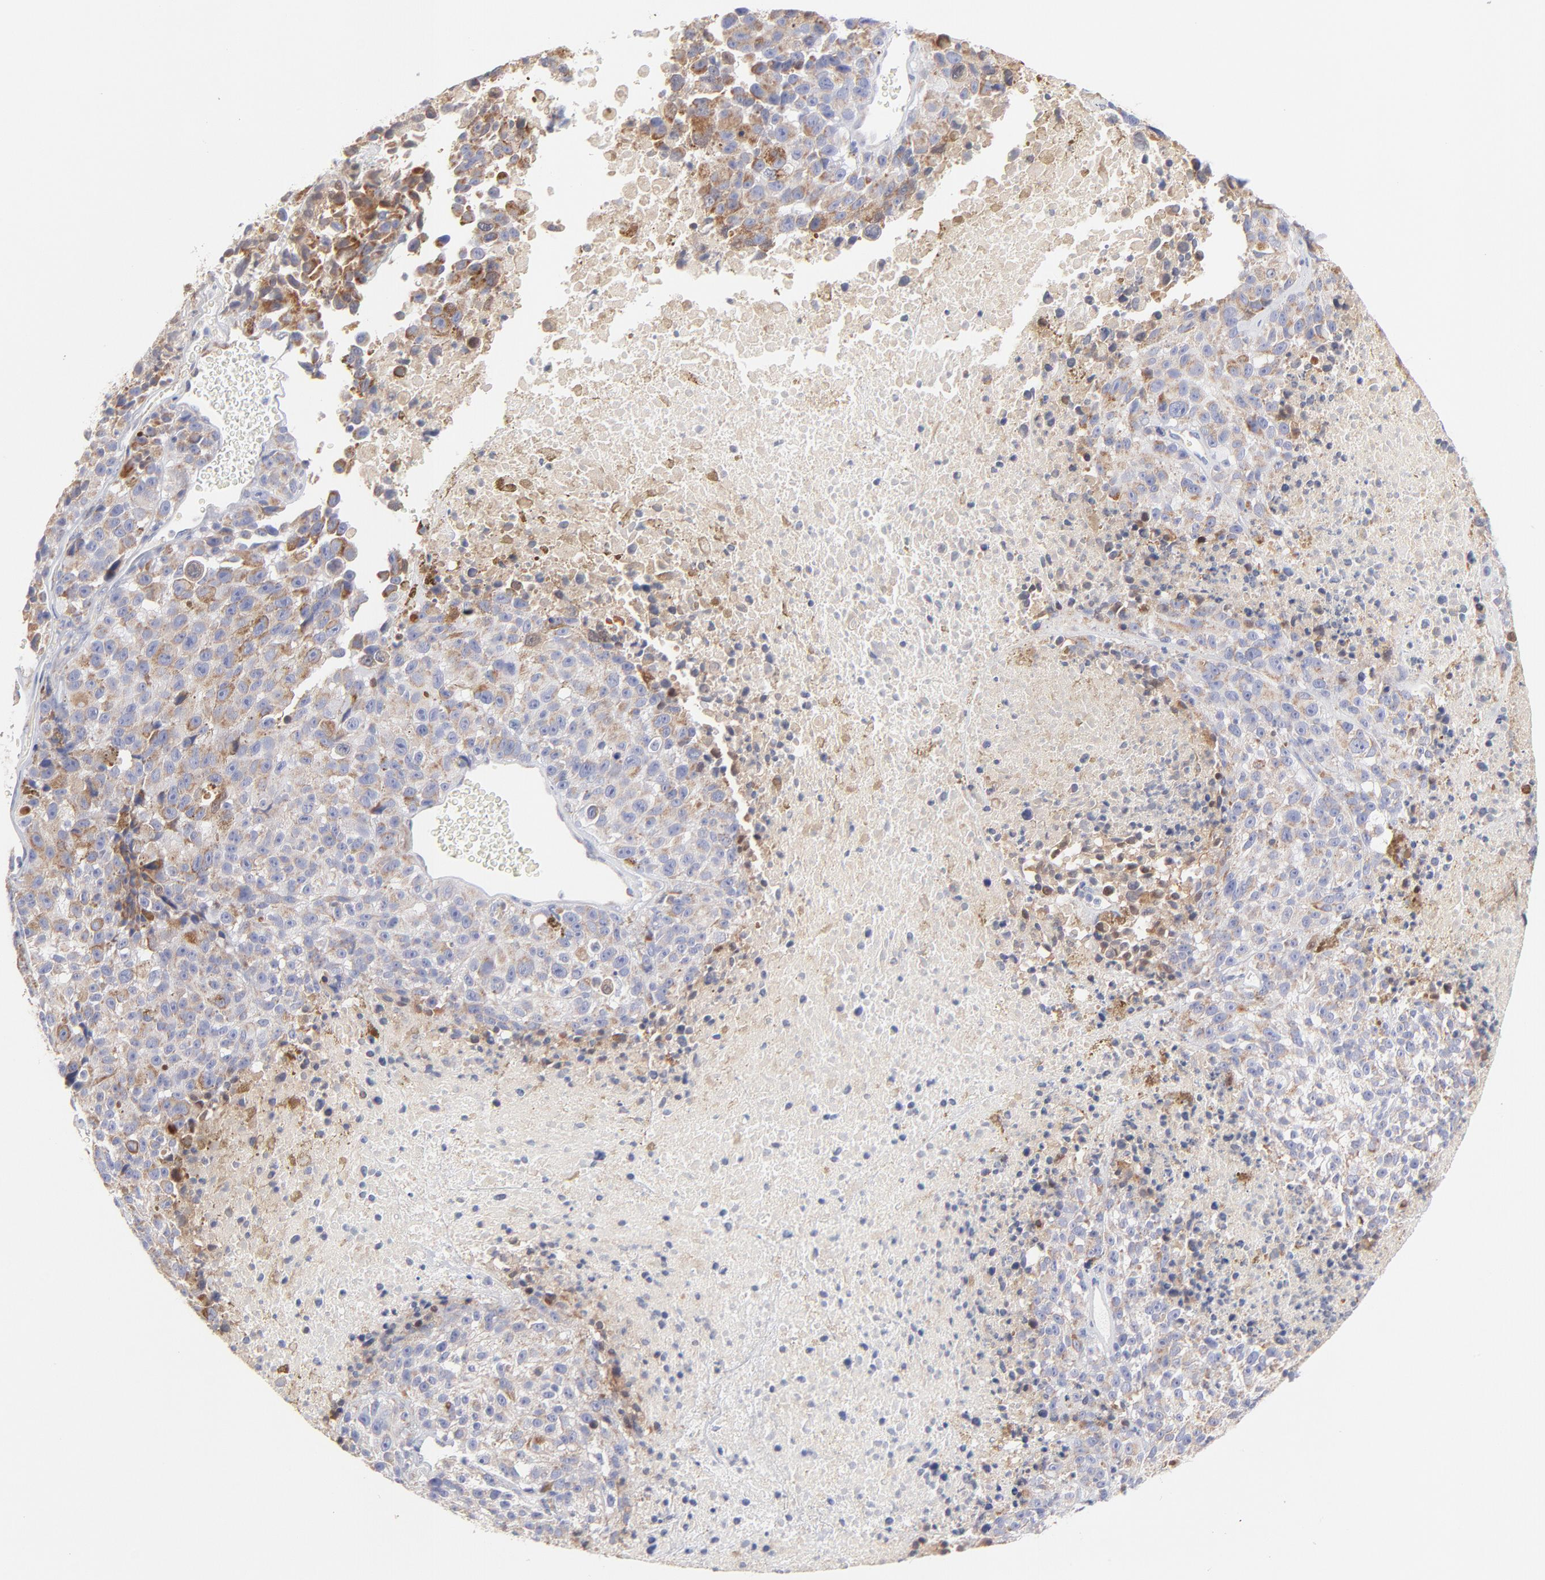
{"staining": {"intensity": "weak", "quantity": "<25%", "location": "cytoplasmic/membranous"}, "tissue": "melanoma", "cell_type": "Tumor cells", "image_type": "cancer", "snomed": [{"axis": "morphology", "description": "Malignant melanoma, Metastatic site"}, {"axis": "topography", "description": "Cerebral cortex"}], "caption": "Protein analysis of malignant melanoma (metastatic site) exhibits no significant staining in tumor cells.", "gene": "TIMM8A", "patient": {"sex": "female", "age": 52}}